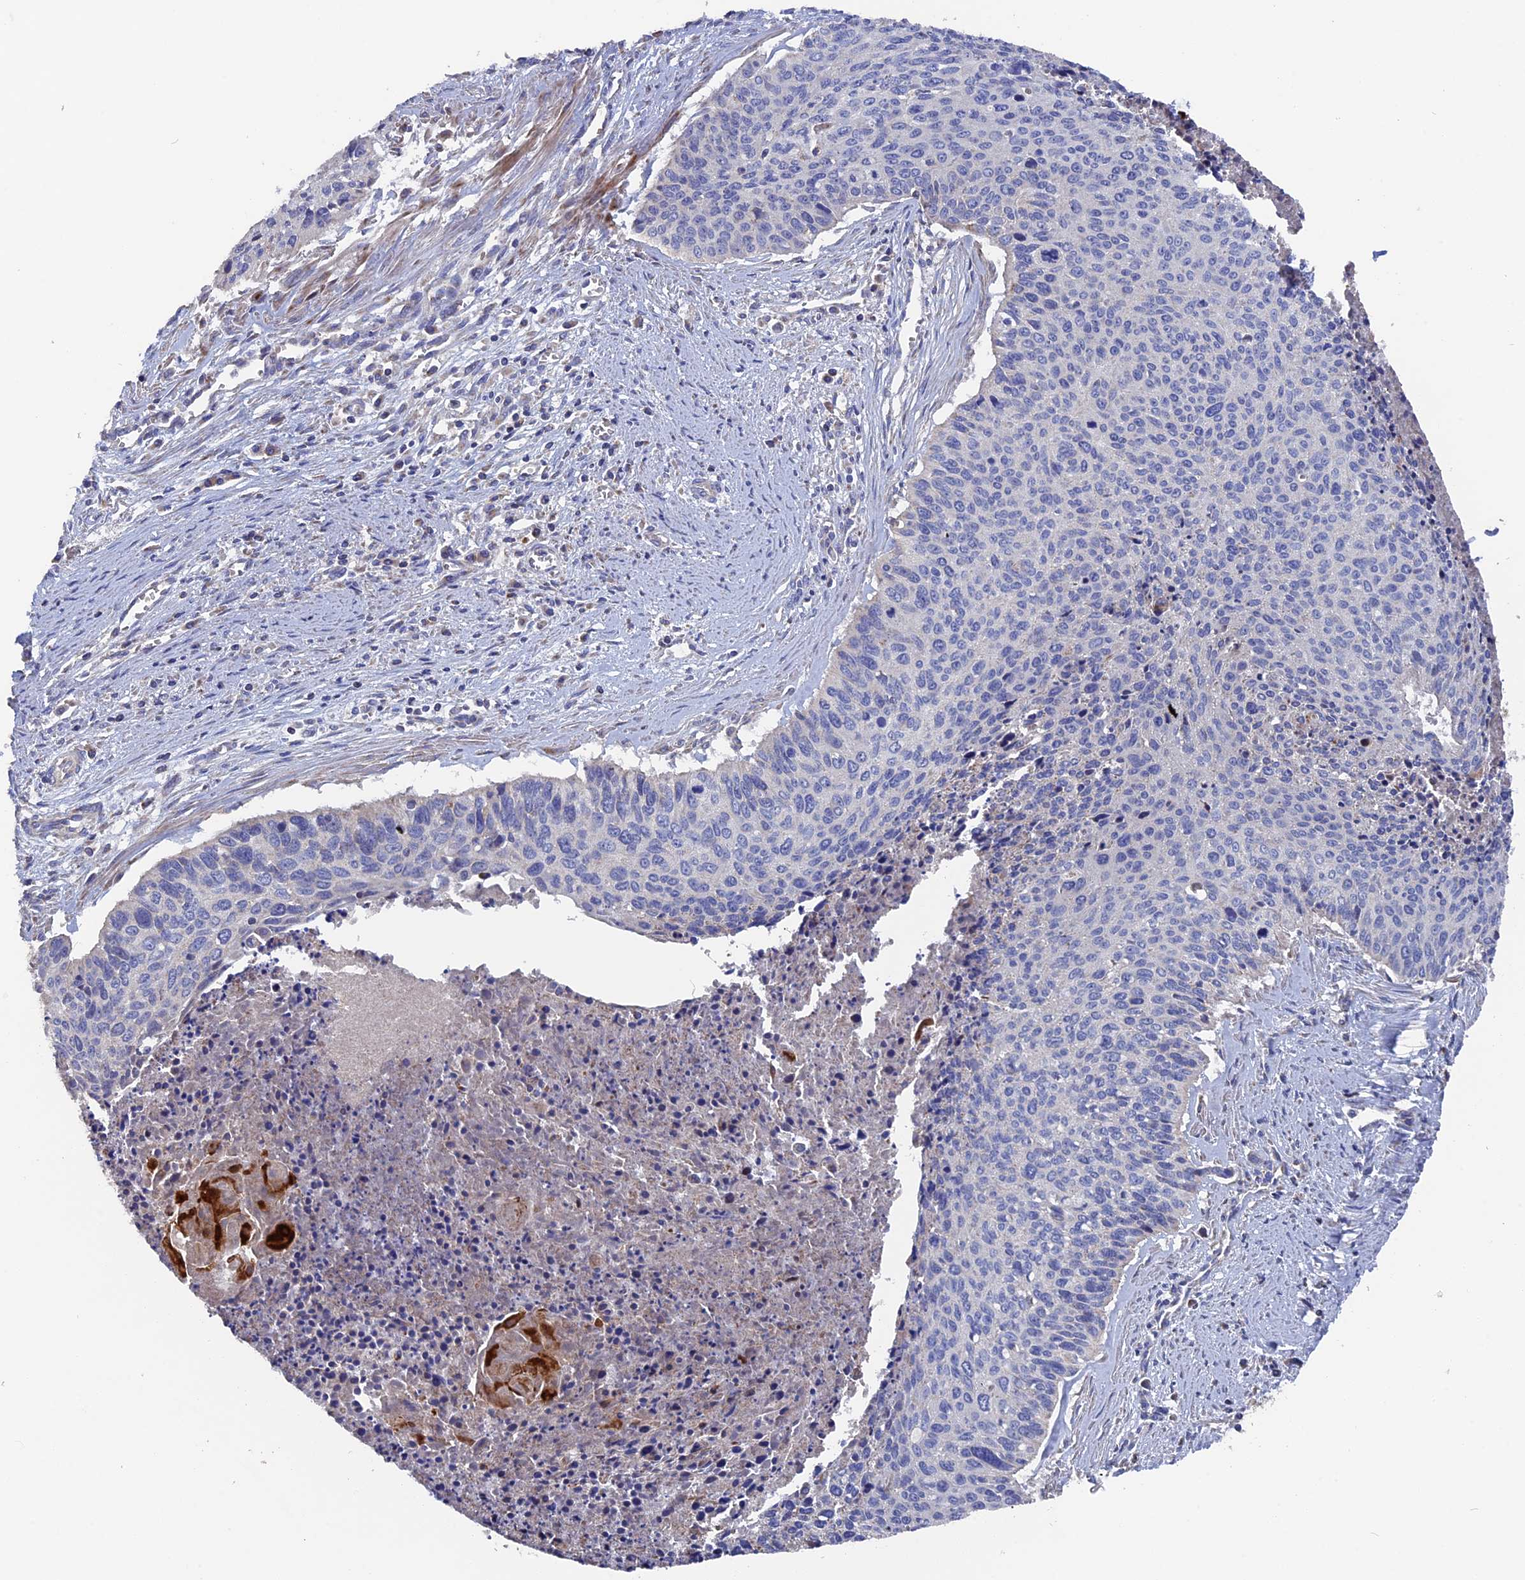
{"staining": {"intensity": "weak", "quantity": "<25%", "location": "cytoplasmic/membranous"}, "tissue": "cervical cancer", "cell_type": "Tumor cells", "image_type": "cancer", "snomed": [{"axis": "morphology", "description": "Squamous cell carcinoma, NOS"}, {"axis": "topography", "description": "Cervix"}], "caption": "Immunohistochemistry (IHC) of cervical squamous cell carcinoma shows no positivity in tumor cells.", "gene": "TGFA", "patient": {"sex": "female", "age": 55}}